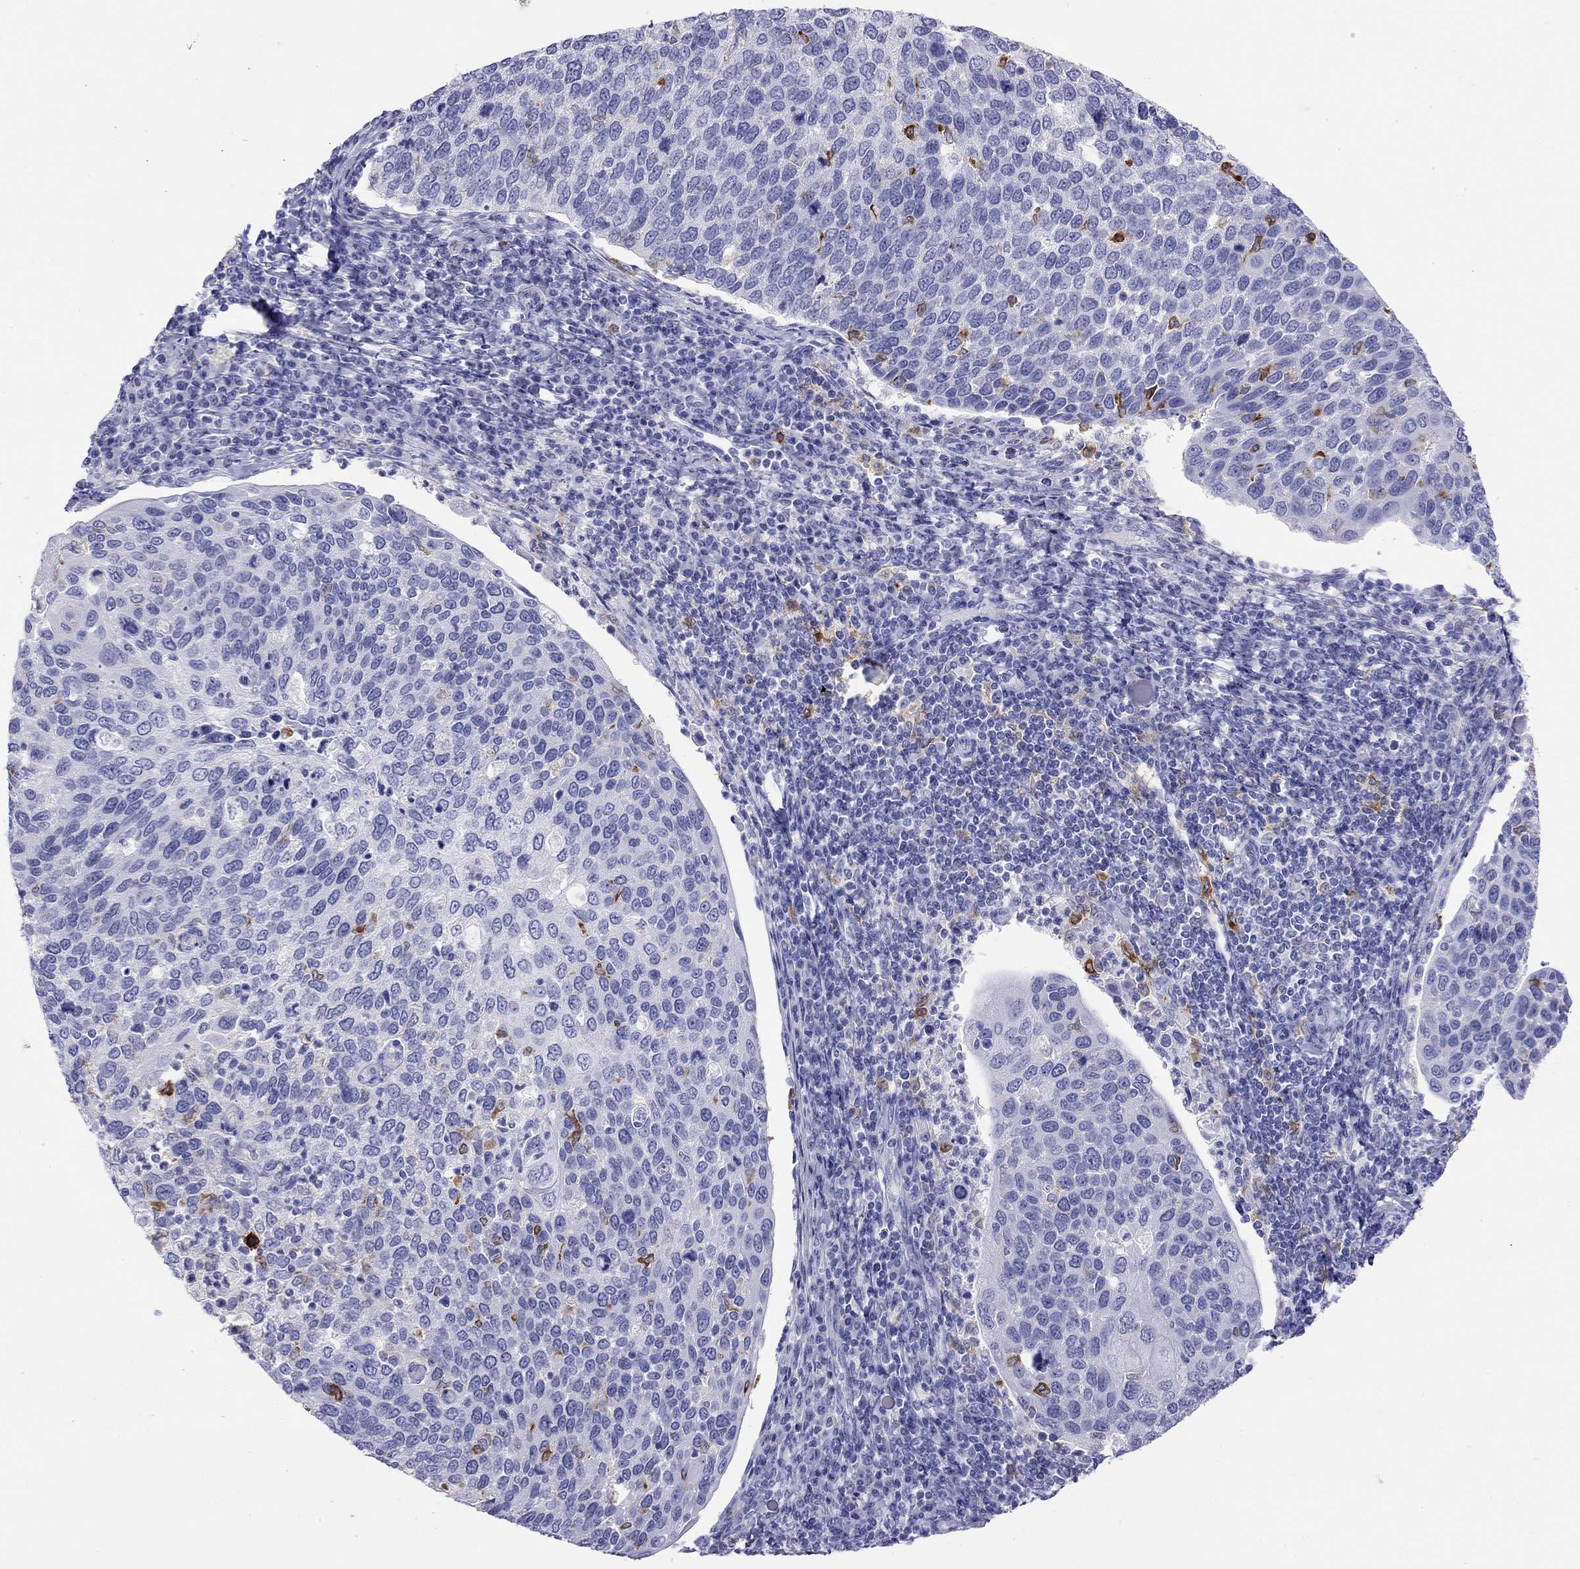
{"staining": {"intensity": "negative", "quantity": "none", "location": "none"}, "tissue": "cervical cancer", "cell_type": "Tumor cells", "image_type": "cancer", "snomed": [{"axis": "morphology", "description": "Squamous cell carcinoma, NOS"}, {"axis": "topography", "description": "Cervix"}], "caption": "Immunohistochemical staining of human squamous cell carcinoma (cervical) displays no significant expression in tumor cells. (DAB (3,3'-diaminobenzidine) immunohistochemistry (IHC) with hematoxylin counter stain).", "gene": "HLA-DQB2", "patient": {"sex": "female", "age": 54}}